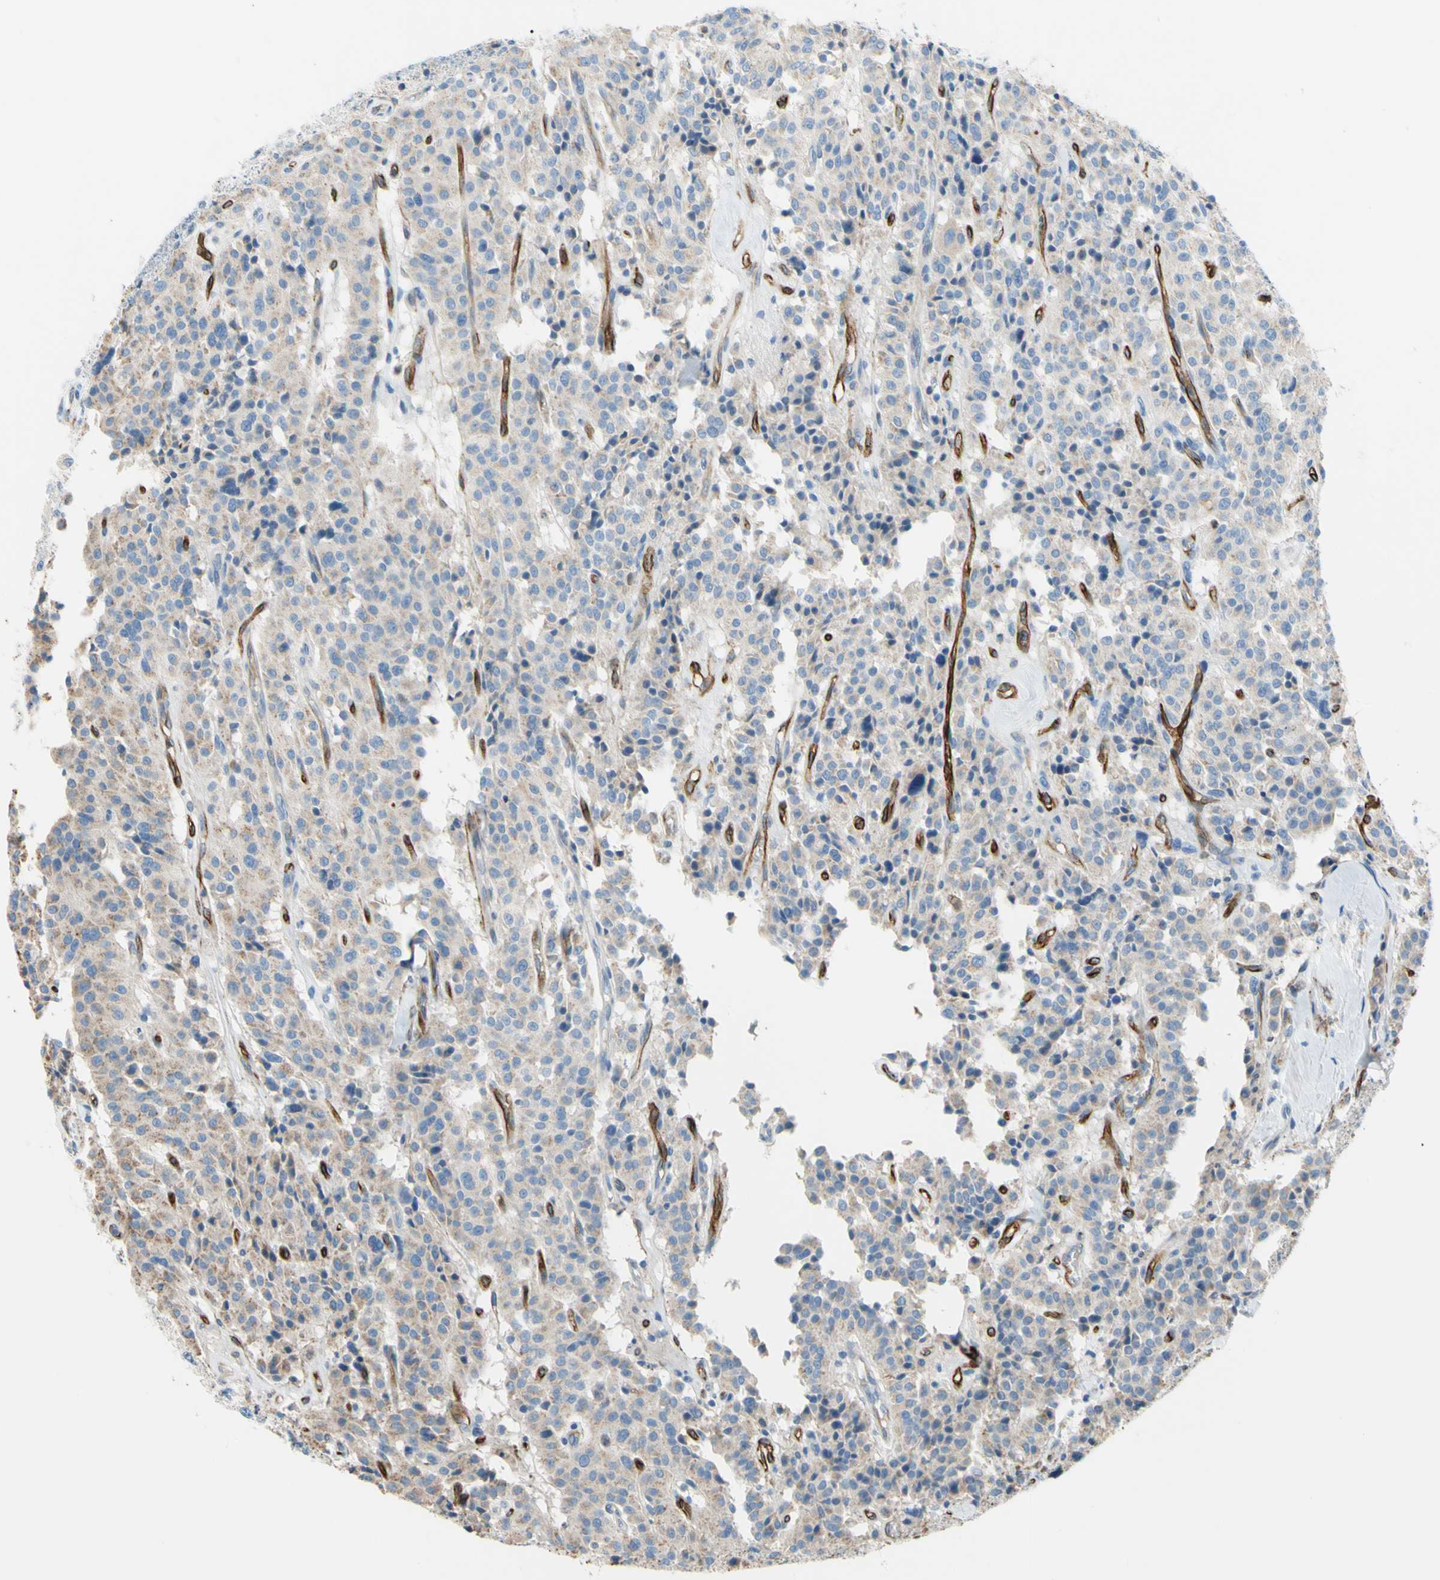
{"staining": {"intensity": "weak", "quantity": ">75%", "location": "cytoplasmic/membranous"}, "tissue": "carcinoid", "cell_type": "Tumor cells", "image_type": "cancer", "snomed": [{"axis": "morphology", "description": "Carcinoid, malignant, NOS"}, {"axis": "topography", "description": "Lung"}], "caption": "Immunohistochemical staining of human carcinoid exhibits low levels of weak cytoplasmic/membranous staining in about >75% of tumor cells.", "gene": "PRRG2", "patient": {"sex": "male", "age": 30}}